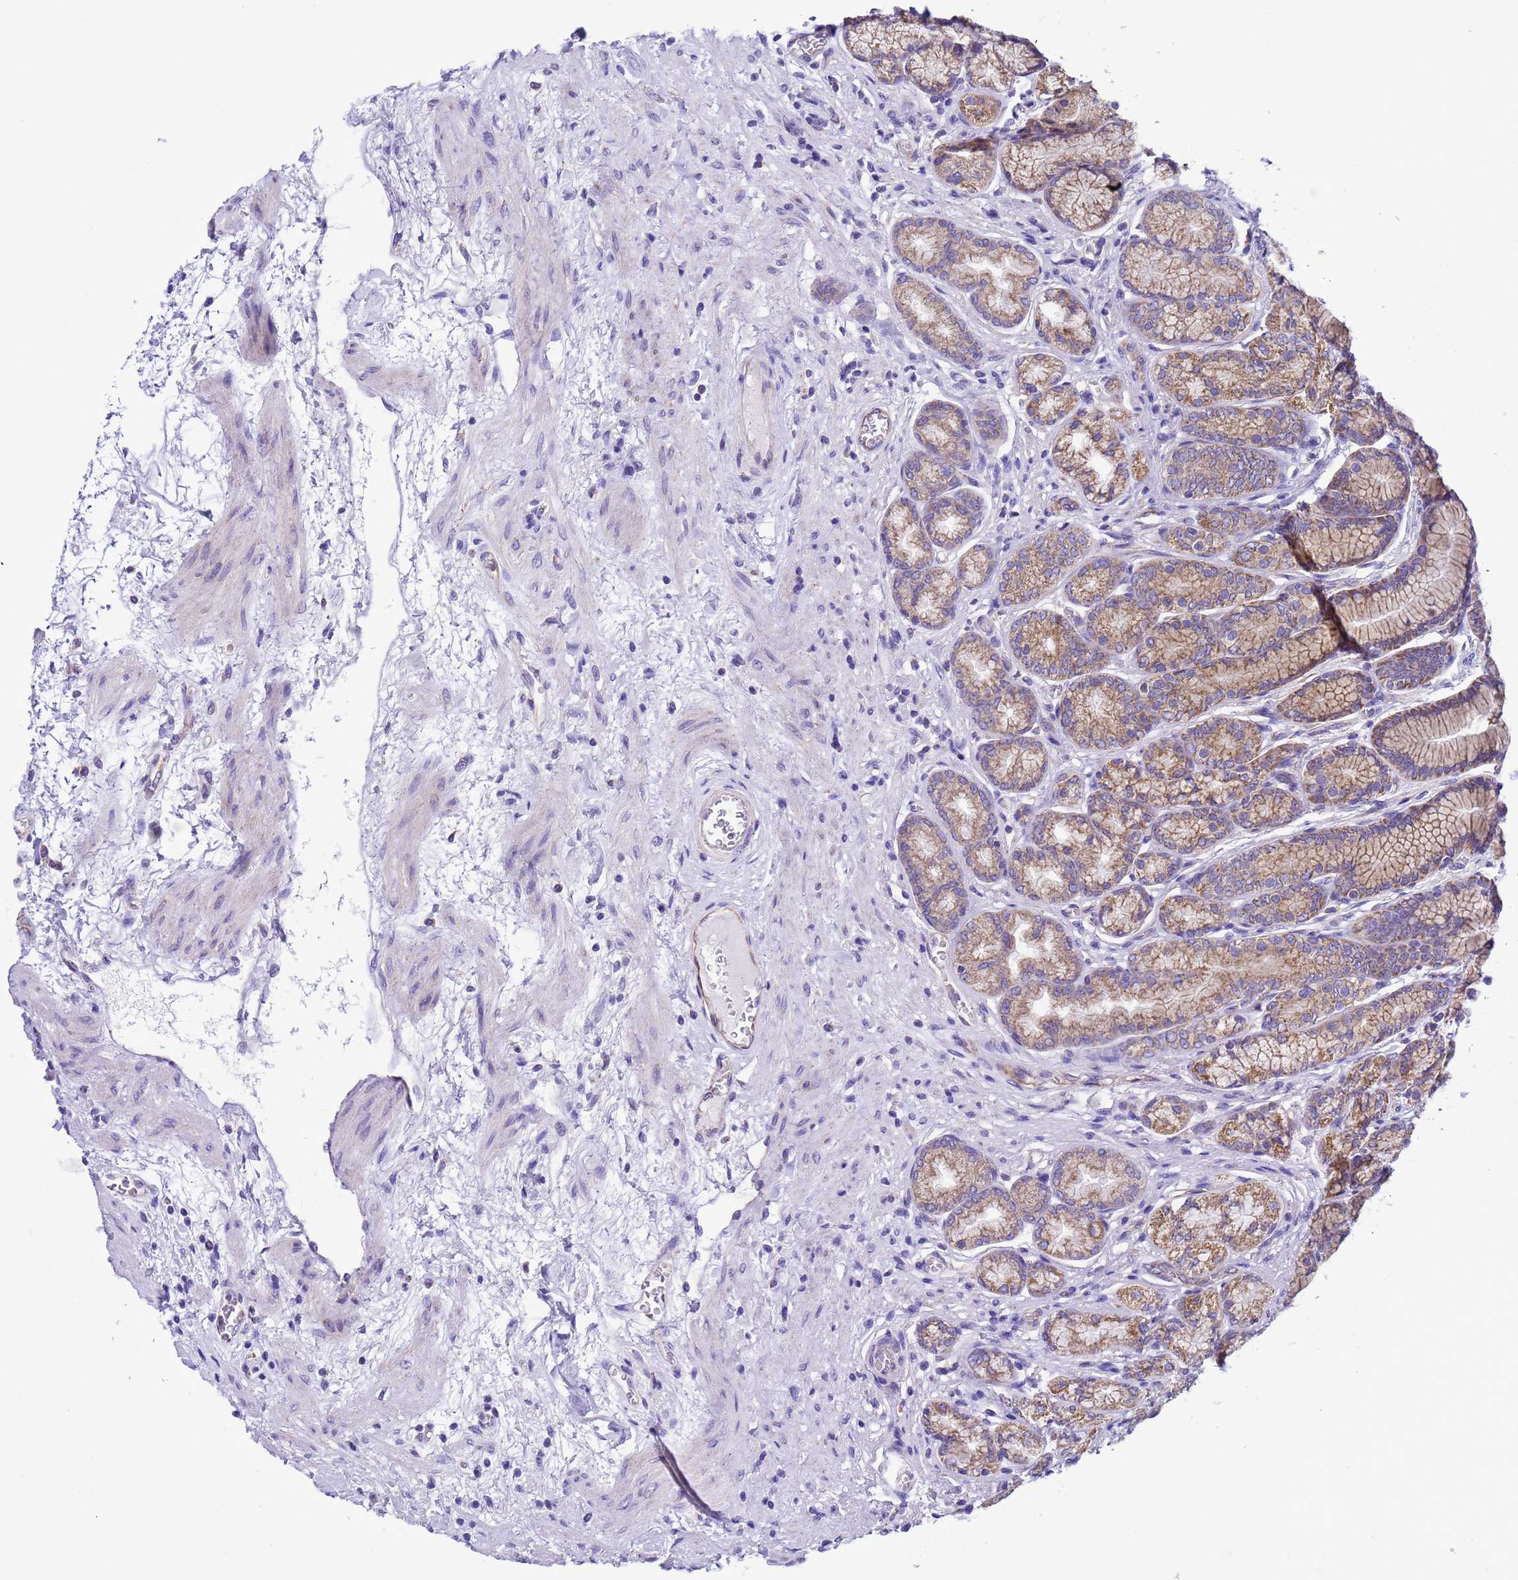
{"staining": {"intensity": "moderate", "quantity": ">75%", "location": "cytoplasmic/membranous"}, "tissue": "stomach", "cell_type": "Glandular cells", "image_type": "normal", "snomed": [{"axis": "morphology", "description": "Normal tissue, NOS"}, {"axis": "morphology", "description": "Adenocarcinoma, NOS"}, {"axis": "morphology", "description": "Adenocarcinoma, High grade"}, {"axis": "topography", "description": "Stomach, upper"}, {"axis": "topography", "description": "Stomach"}], "caption": "Protein expression analysis of normal human stomach reveals moderate cytoplasmic/membranous staining in approximately >75% of glandular cells.", "gene": "CCDC191", "patient": {"sex": "female", "age": 65}}